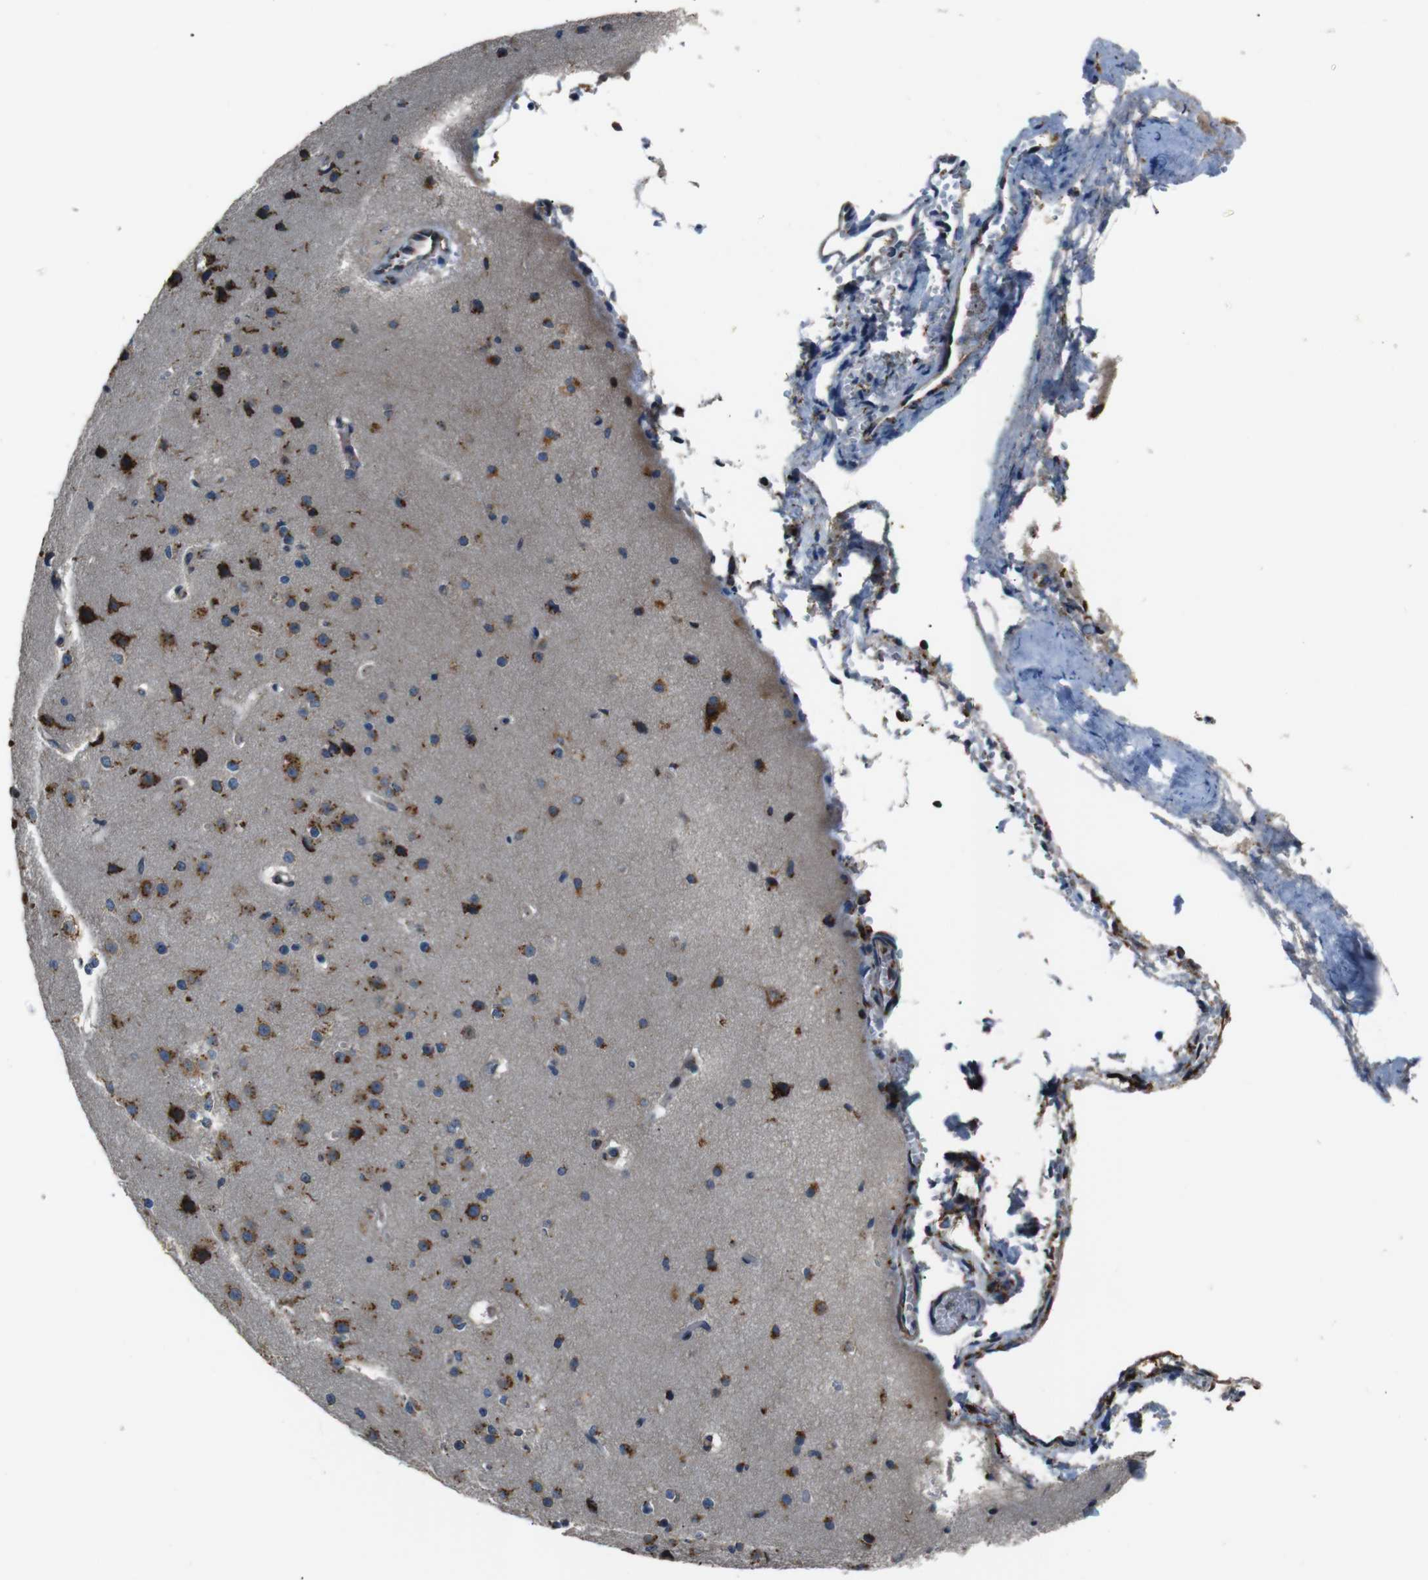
{"staining": {"intensity": "moderate", "quantity": "25%-75%", "location": "cytoplasmic/membranous"}, "tissue": "cerebral cortex", "cell_type": "Endothelial cells", "image_type": "normal", "snomed": [{"axis": "morphology", "description": "Normal tissue, NOS"}, {"axis": "morphology", "description": "Developmental malformation"}, {"axis": "topography", "description": "Cerebral cortex"}], "caption": "This is a histology image of IHC staining of unremarkable cerebral cortex, which shows moderate expression in the cytoplasmic/membranous of endothelial cells.", "gene": "TMED2", "patient": {"sex": "female", "age": 30}}